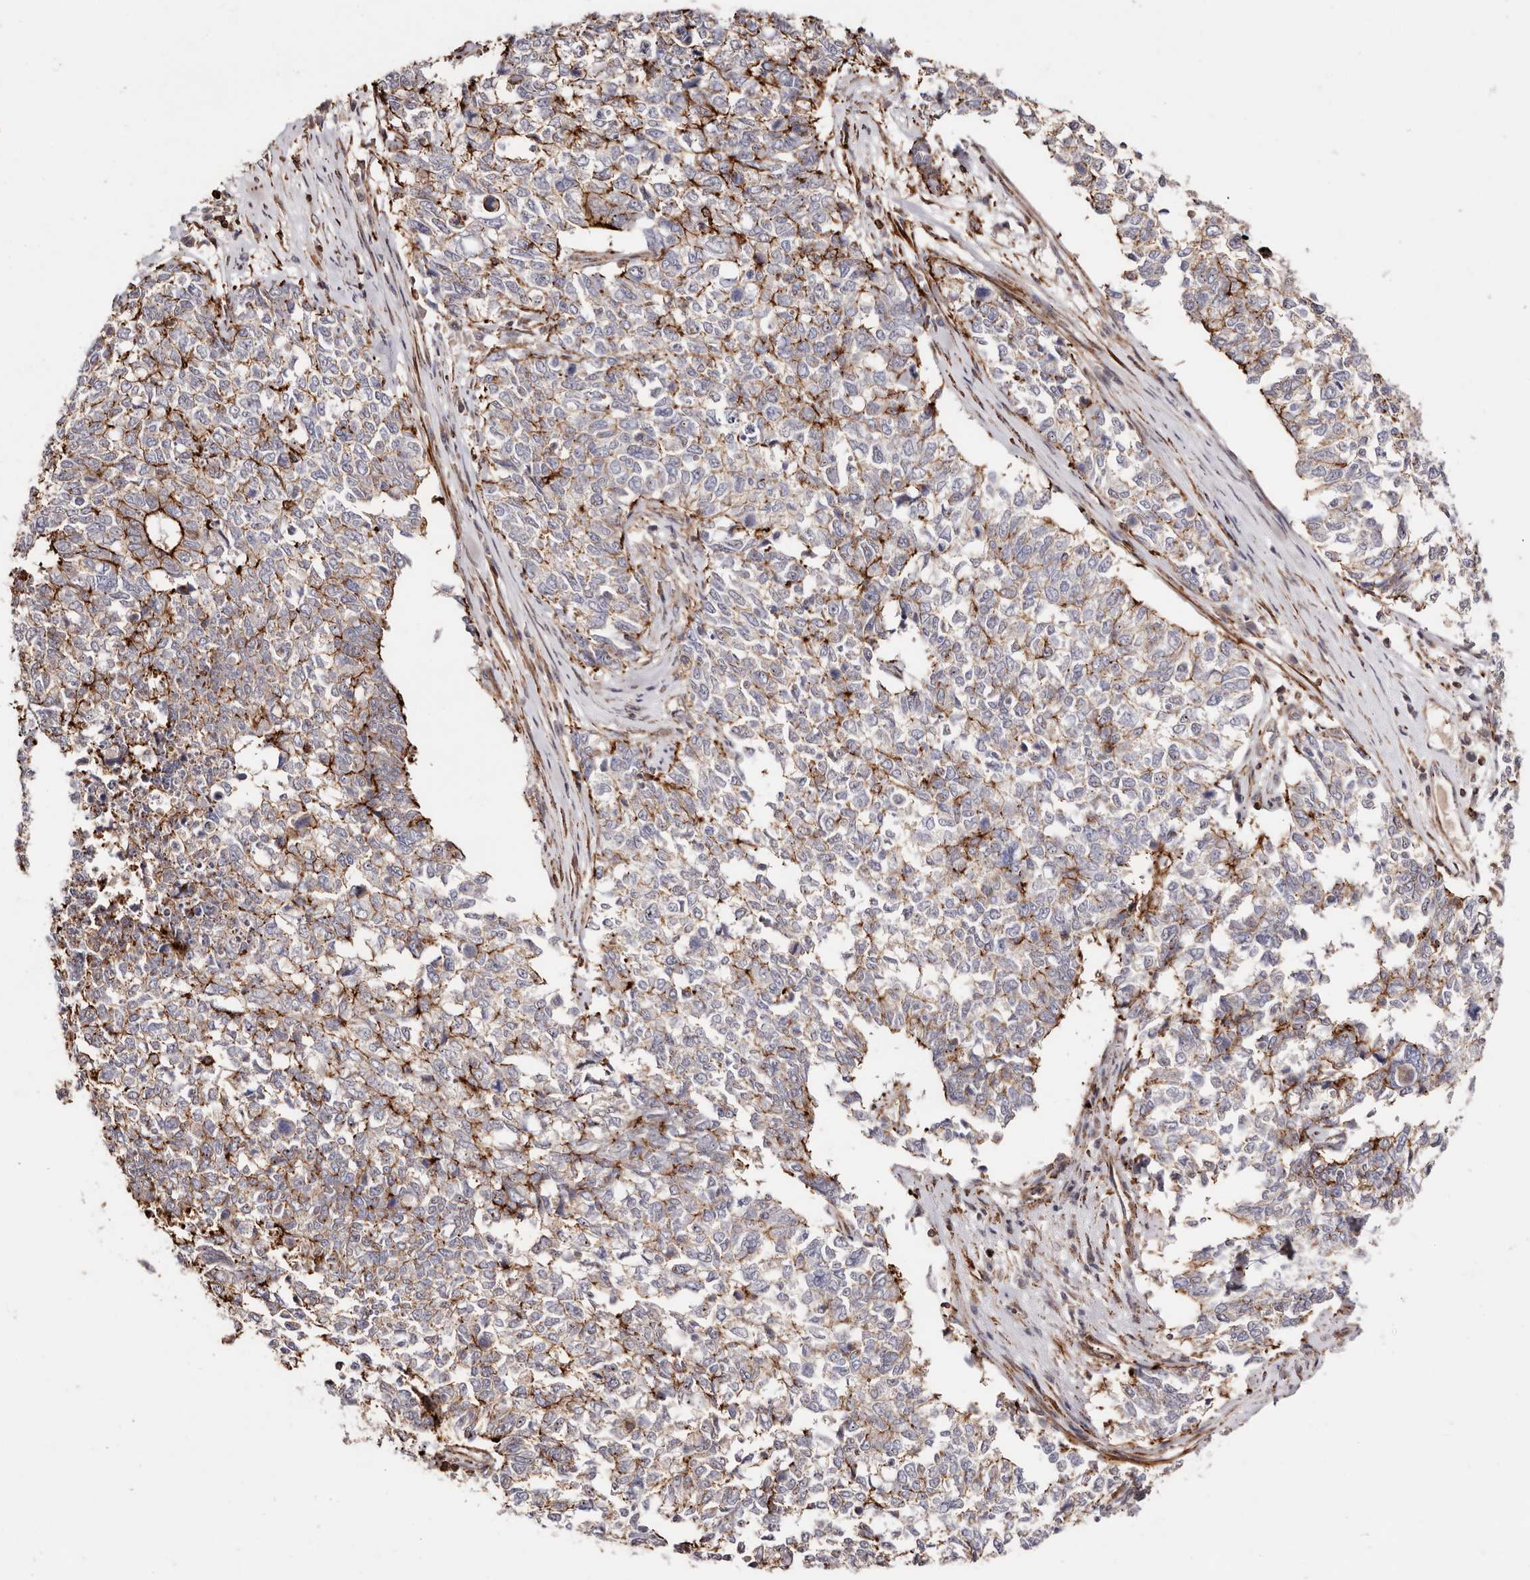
{"staining": {"intensity": "strong", "quantity": "<25%", "location": "cytoplasmic/membranous"}, "tissue": "cervical cancer", "cell_type": "Tumor cells", "image_type": "cancer", "snomed": [{"axis": "morphology", "description": "Squamous cell carcinoma, NOS"}, {"axis": "topography", "description": "Cervix"}], "caption": "Tumor cells show medium levels of strong cytoplasmic/membranous staining in approximately <25% of cells in human cervical cancer.", "gene": "PTPN22", "patient": {"sex": "female", "age": 63}}